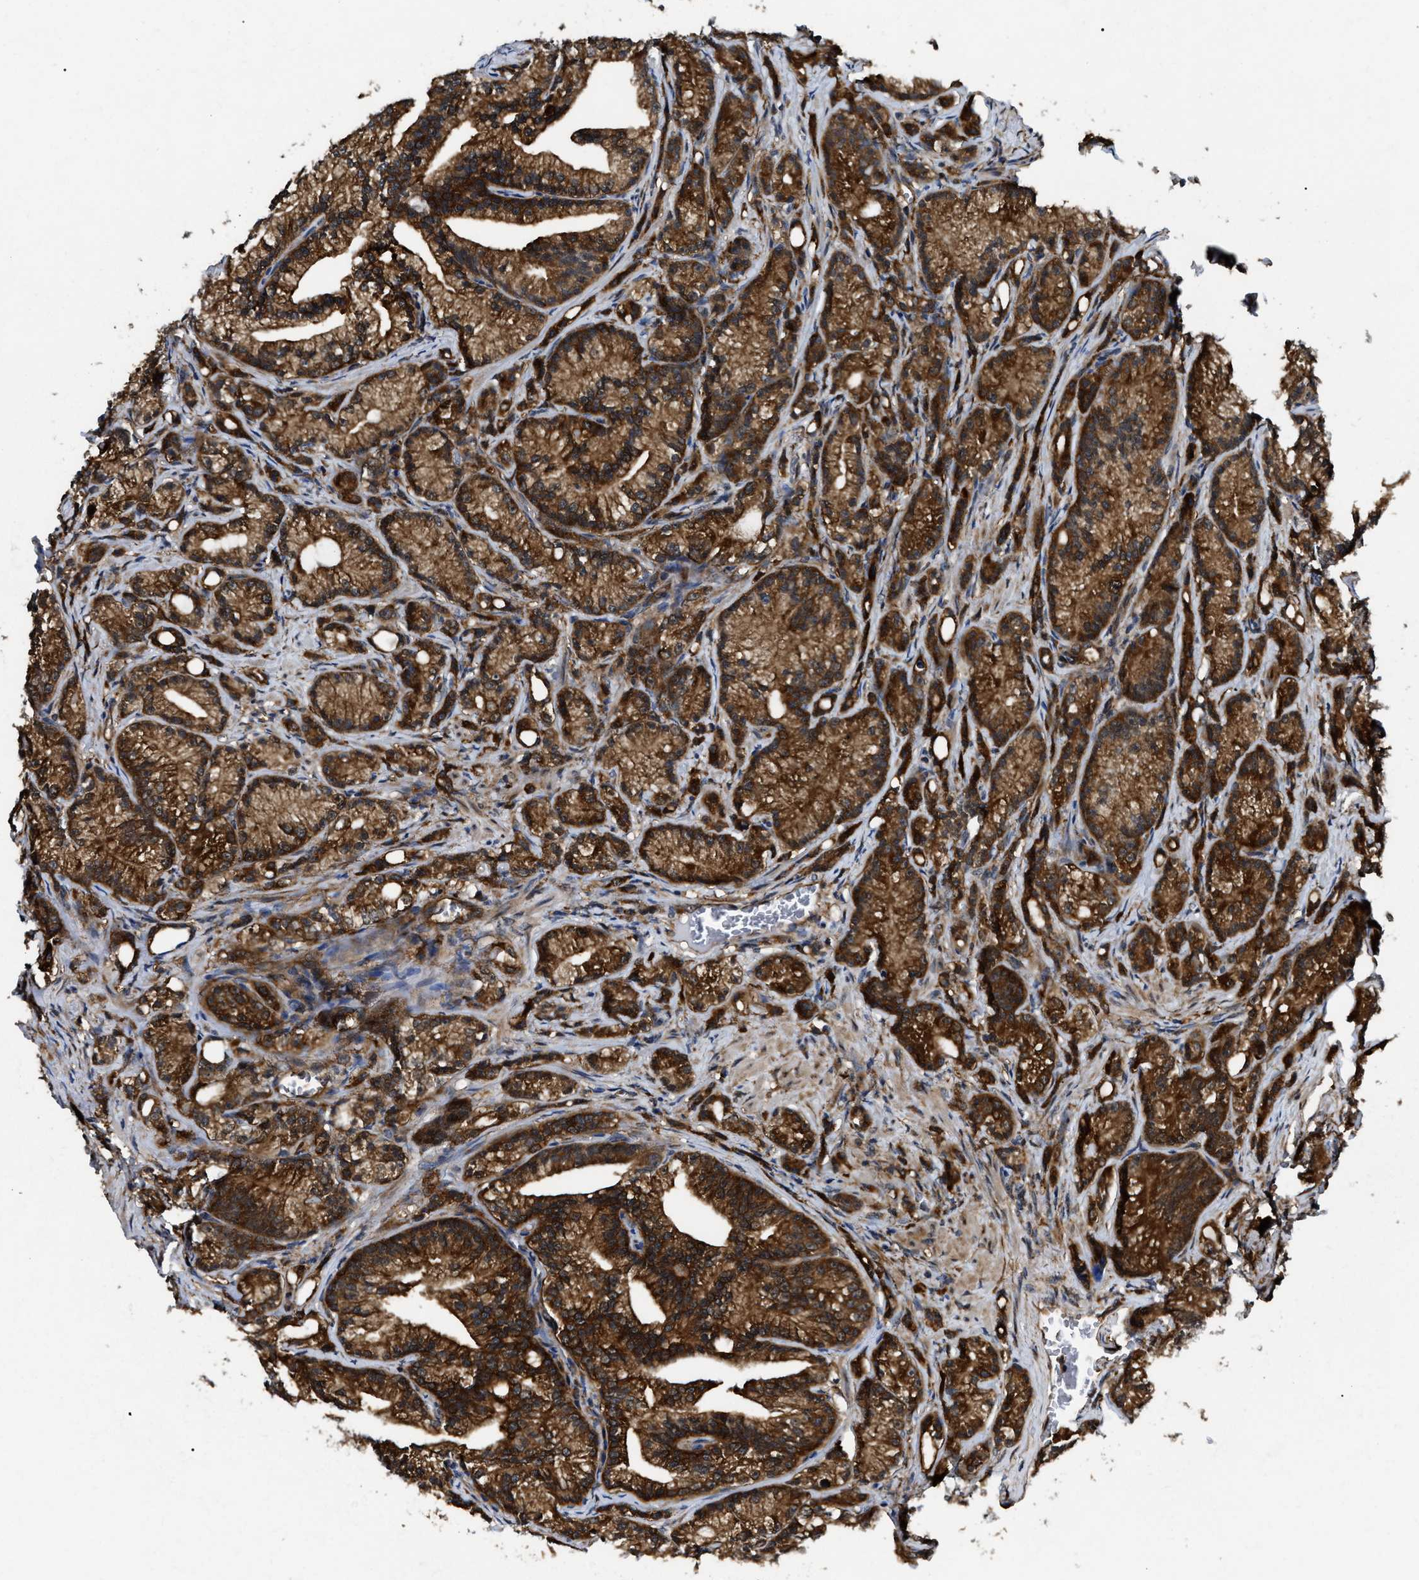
{"staining": {"intensity": "strong", "quantity": ">75%", "location": "cytoplasmic/membranous"}, "tissue": "prostate cancer", "cell_type": "Tumor cells", "image_type": "cancer", "snomed": [{"axis": "morphology", "description": "Adenocarcinoma, Low grade"}, {"axis": "topography", "description": "Prostate"}], "caption": "The histopathology image shows staining of prostate cancer, revealing strong cytoplasmic/membranous protein staining (brown color) within tumor cells. (IHC, brightfield microscopy, high magnification).", "gene": "GET4", "patient": {"sex": "male", "age": 89}}